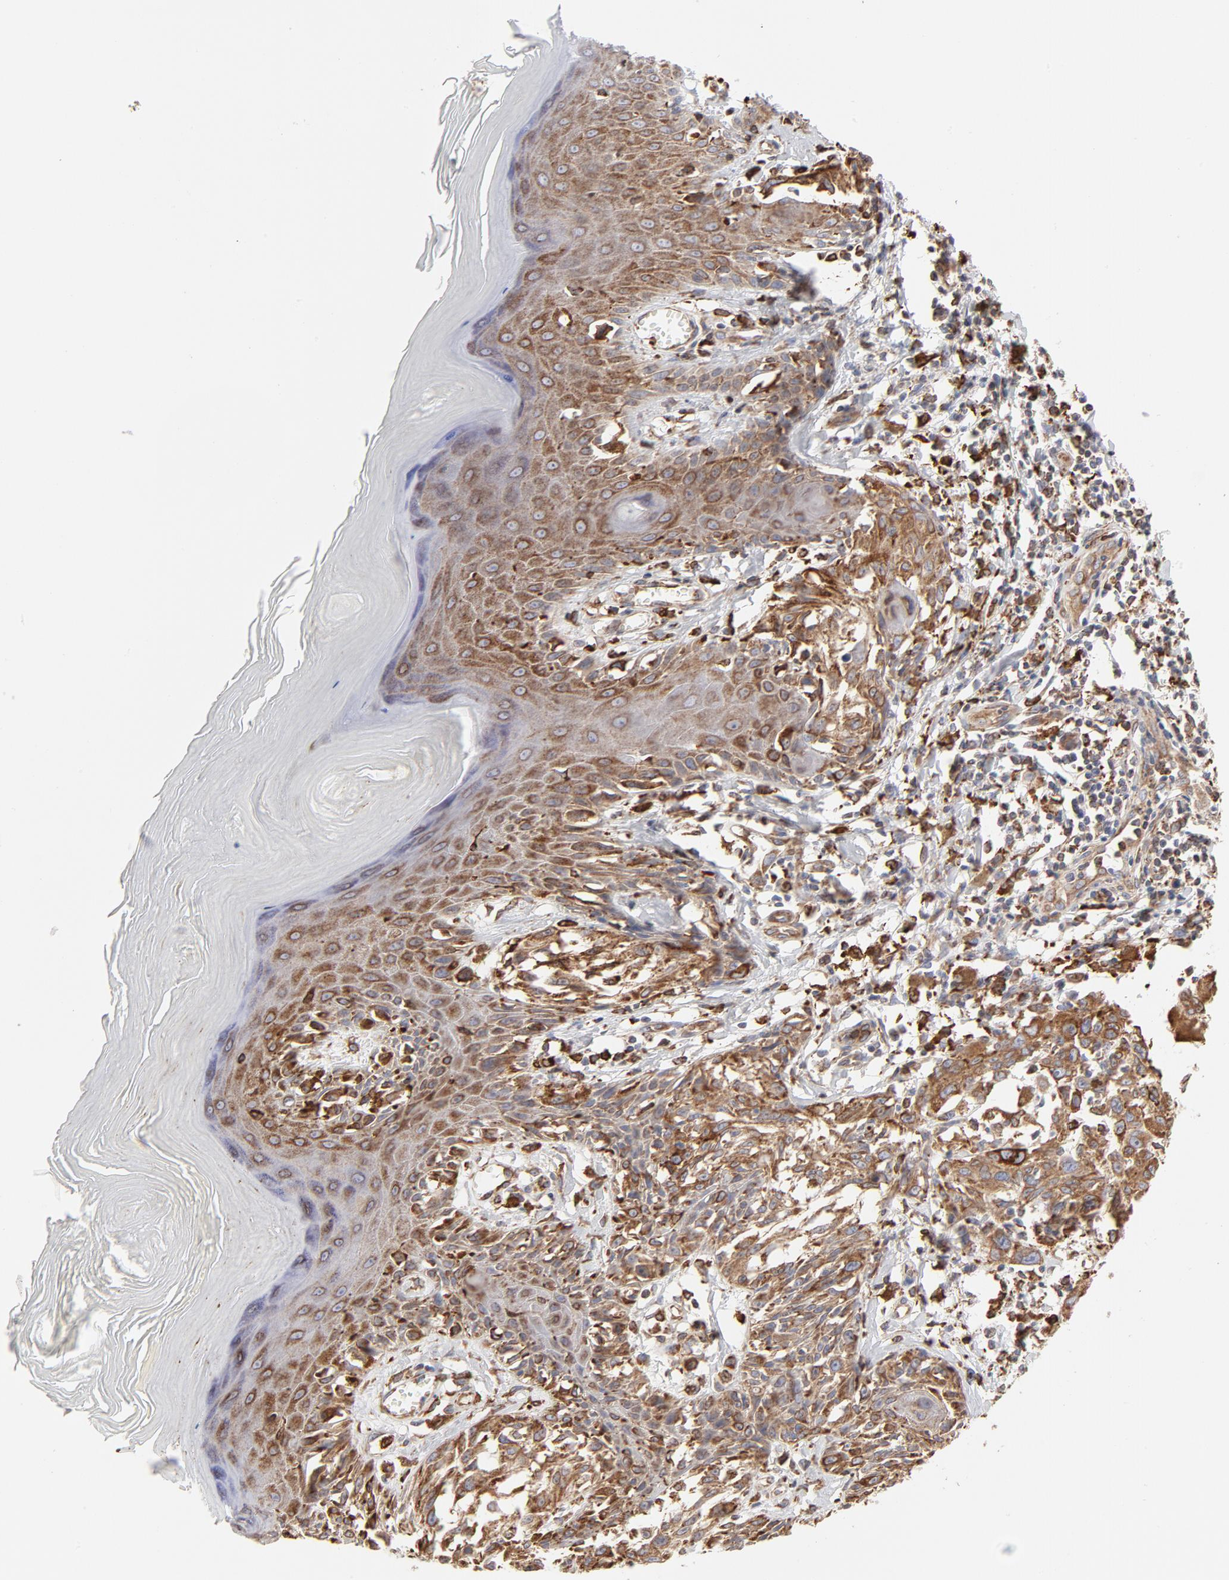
{"staining": {"intensity": "moderate", "quantity": ">75%", "location": "cytoplasmic/membranous"}, "tissue": "melanoma", "cell_type": "Tumor cells", "image_type": "cancer", "snomed": [{"axis": "morphology", "description": "Malignant melanoma, NOS"}, {"axis": "topography", "description": "Skin"}], "caption": "IHC photomicrograph of malignant melanoma stained for a protein (brown), which exhibits medium levels of moderate cytoplasmic/membranous positivity in about >75% of tumor cells.", "gene": "CANX", "patient": {"sex": "female", "age": 77}}